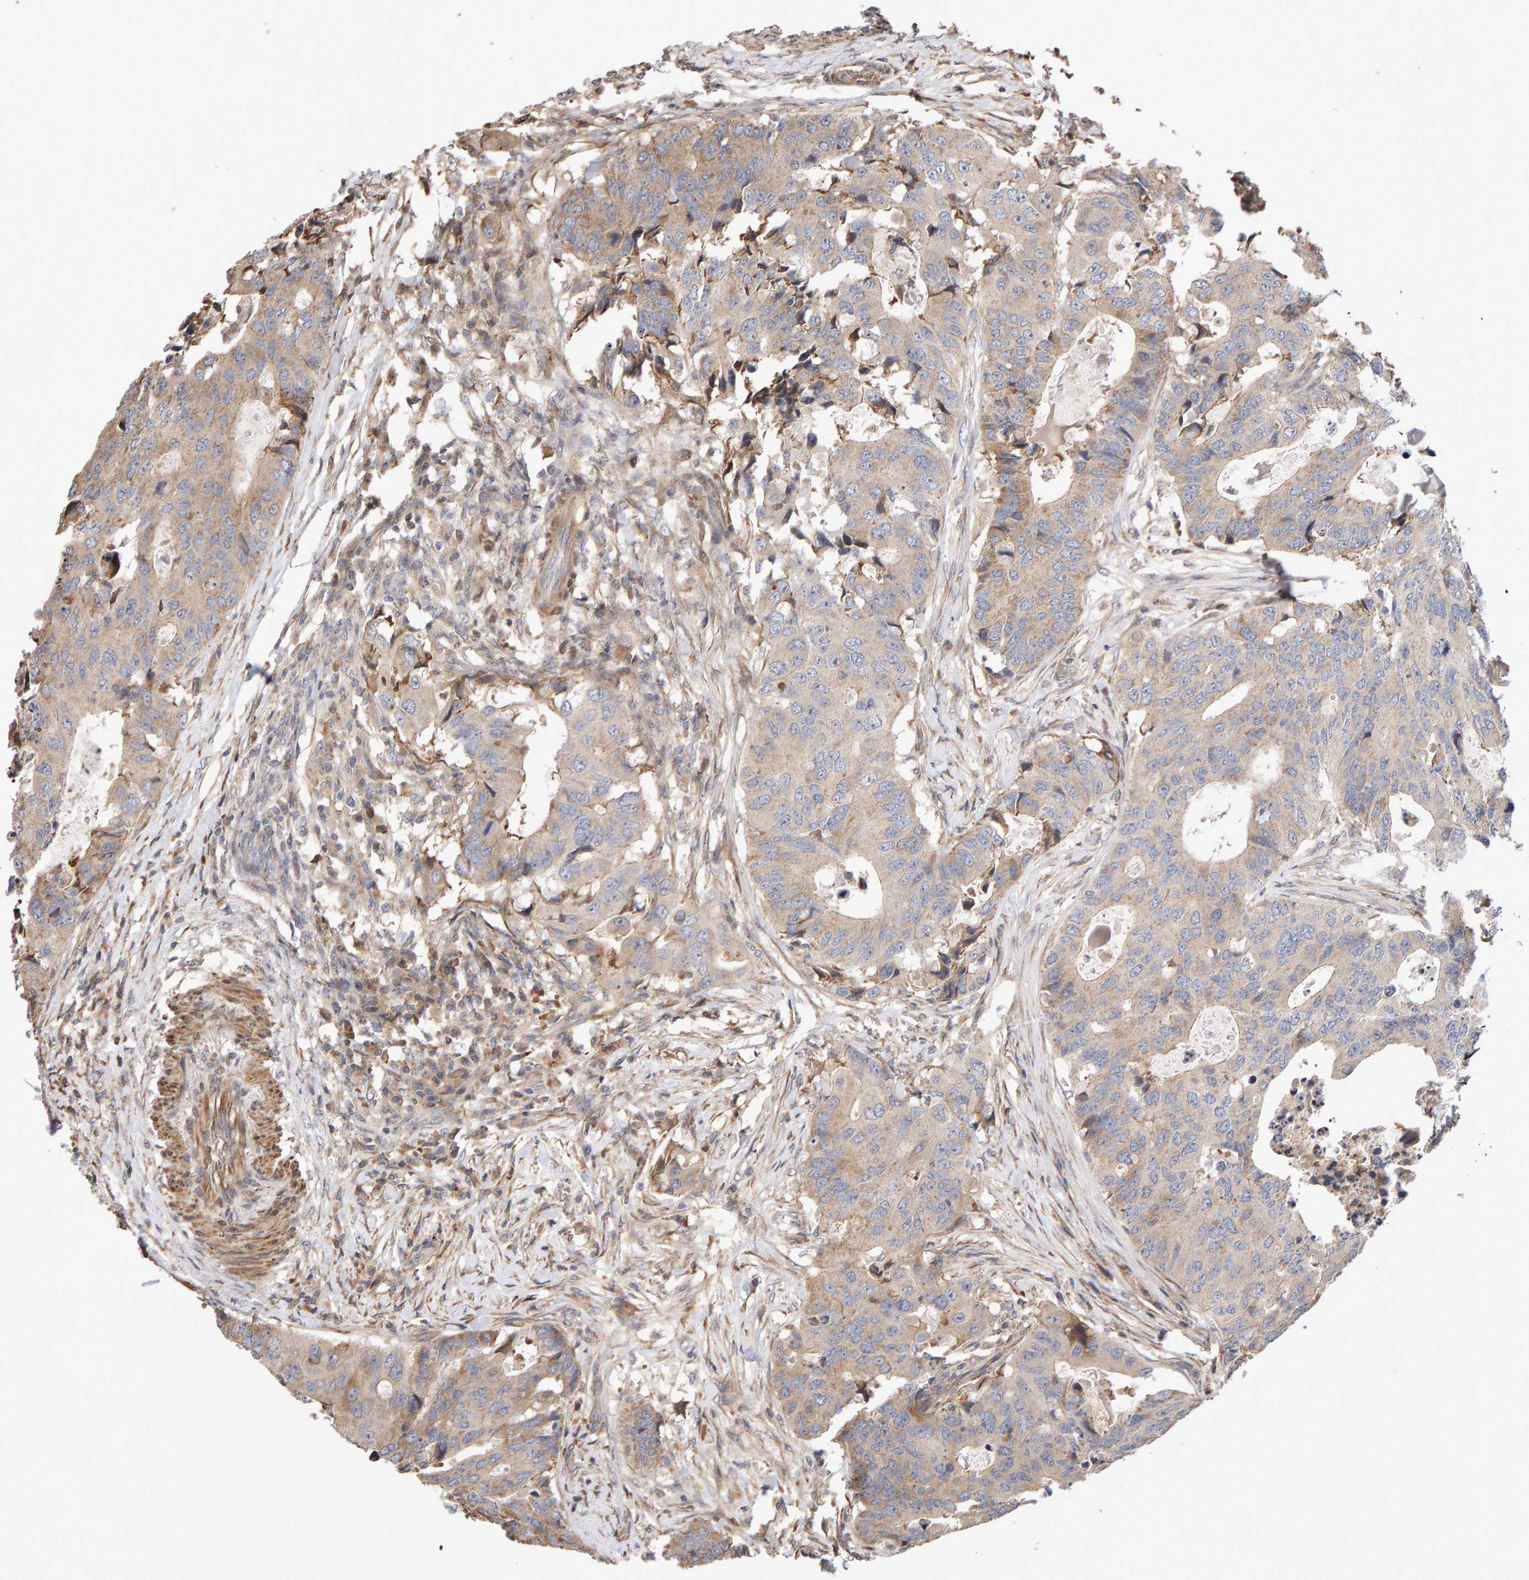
{"staining": {"intensity": "weak", "quantity": ">75%", "location": "cytoplasmic/membranous"}, "tissue": "colorectal cancer", "cell_type": "Tumor cells", "image_type": "cancer", "snomed": [{"axis": "morphology", "description": "Adenocarcinoma, NOS"}, {"axis": "topography", "description": "Colon"}], "caption": "Protein positivity by immunohistochemistry (IHC) demonstrates weak cytoplasmic/membranous staining in approximately >75% of tumor cells in colorectal cancer (adenocarcinoma).", "gene": "LZTS1", "patient": {"sex": "male", "age": 71}}